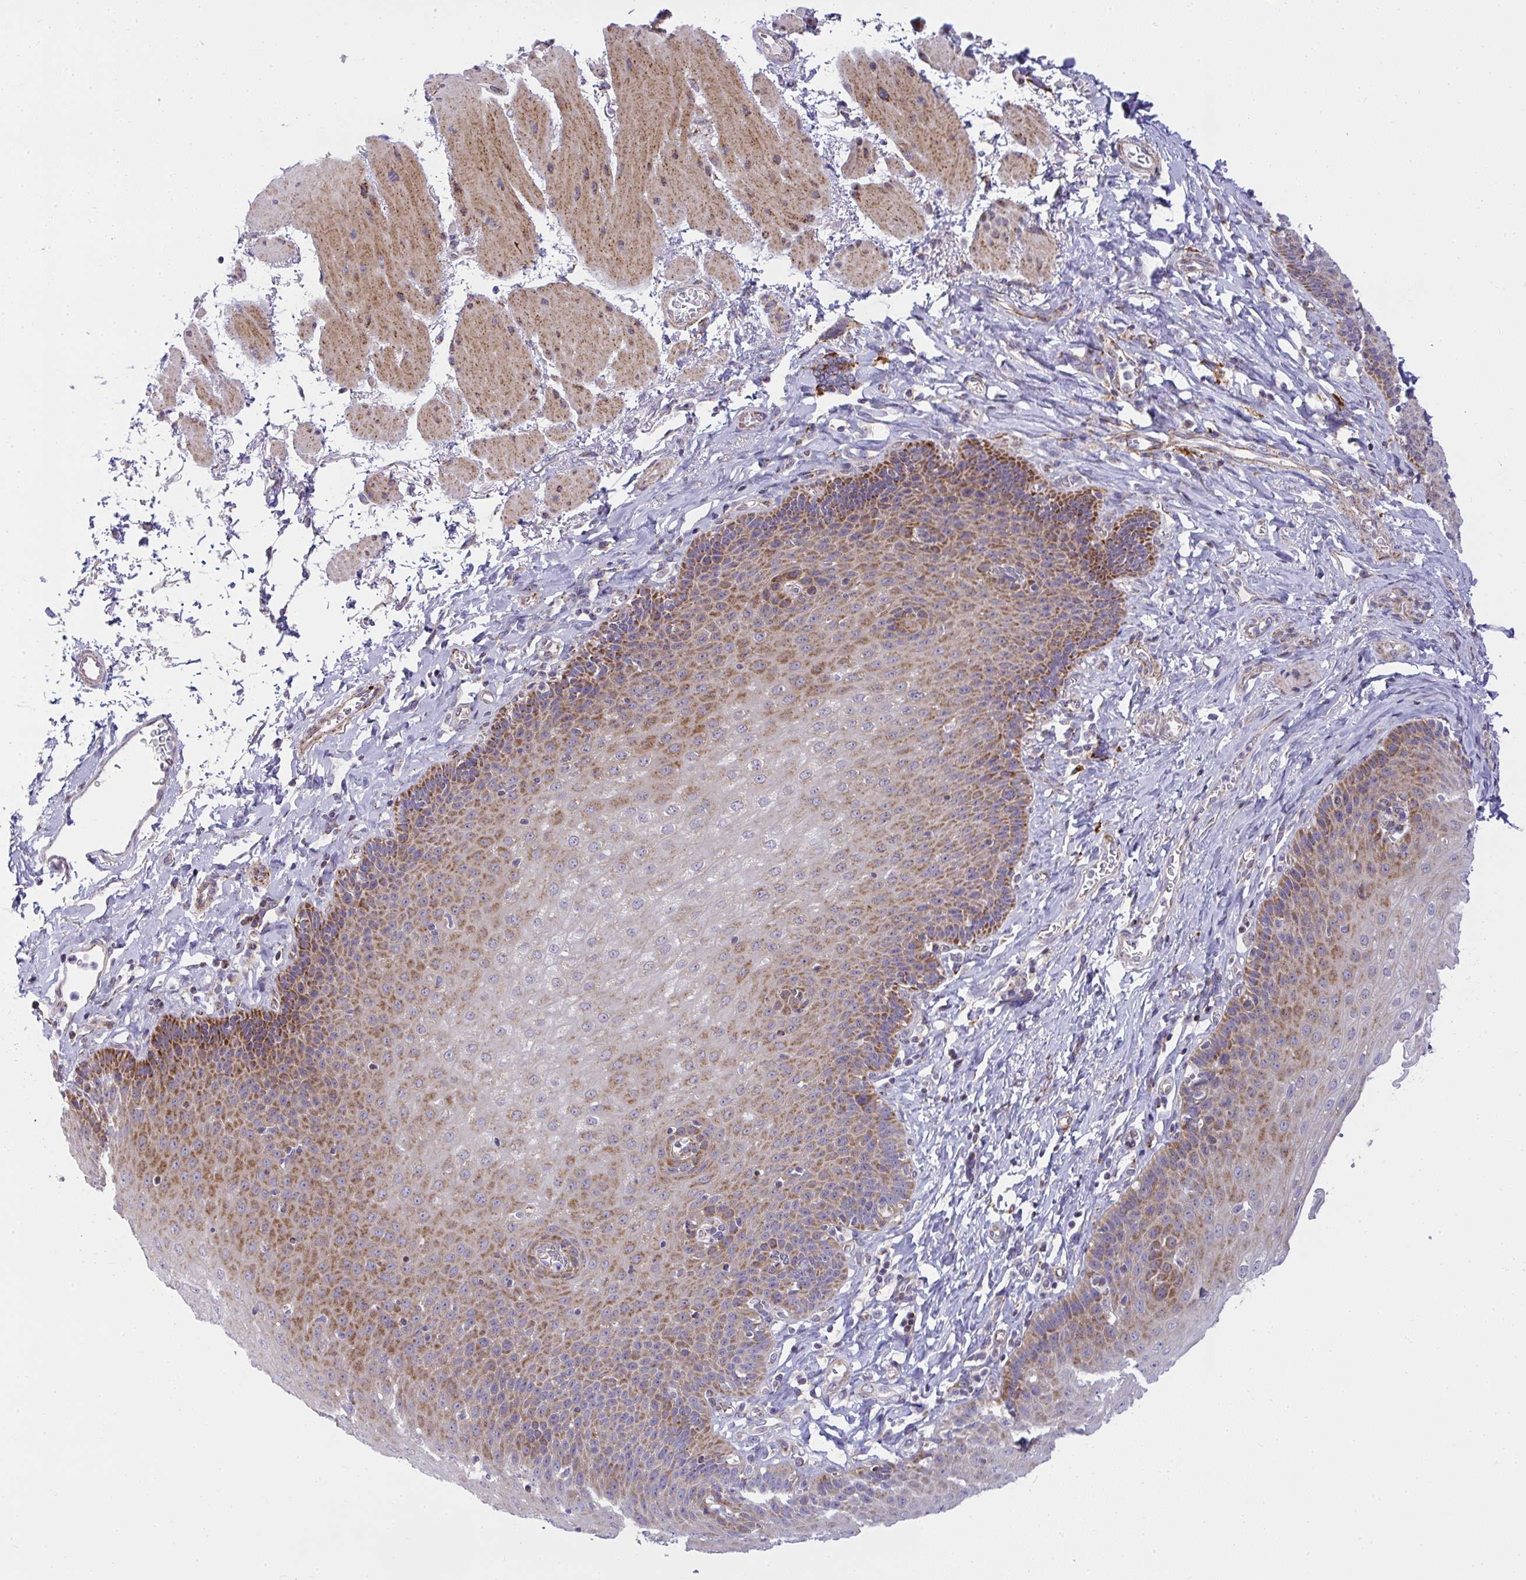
{"staining": {"intensity": "moderate", "quantity": "25%-75%", "location": "cytoplasmic/membranous"}, "tissue": "esophagus", "cell_type": "Squamous epithelial cells", "image_type": "normal", "snomed": [{"axis": "morphology", "description": "Normal tissue, NOS"}, {"axis": "topography", "description": "Esophagus"}], "caption": "Immunohistochemical staining of benign esophagus reveals medium levels of moderate cytoplasmic/membranous expression in about 25%-75% of squamous epithelial cells.", "gene": "SRRM4", "patient": {"sex": "female", "age": 81}}